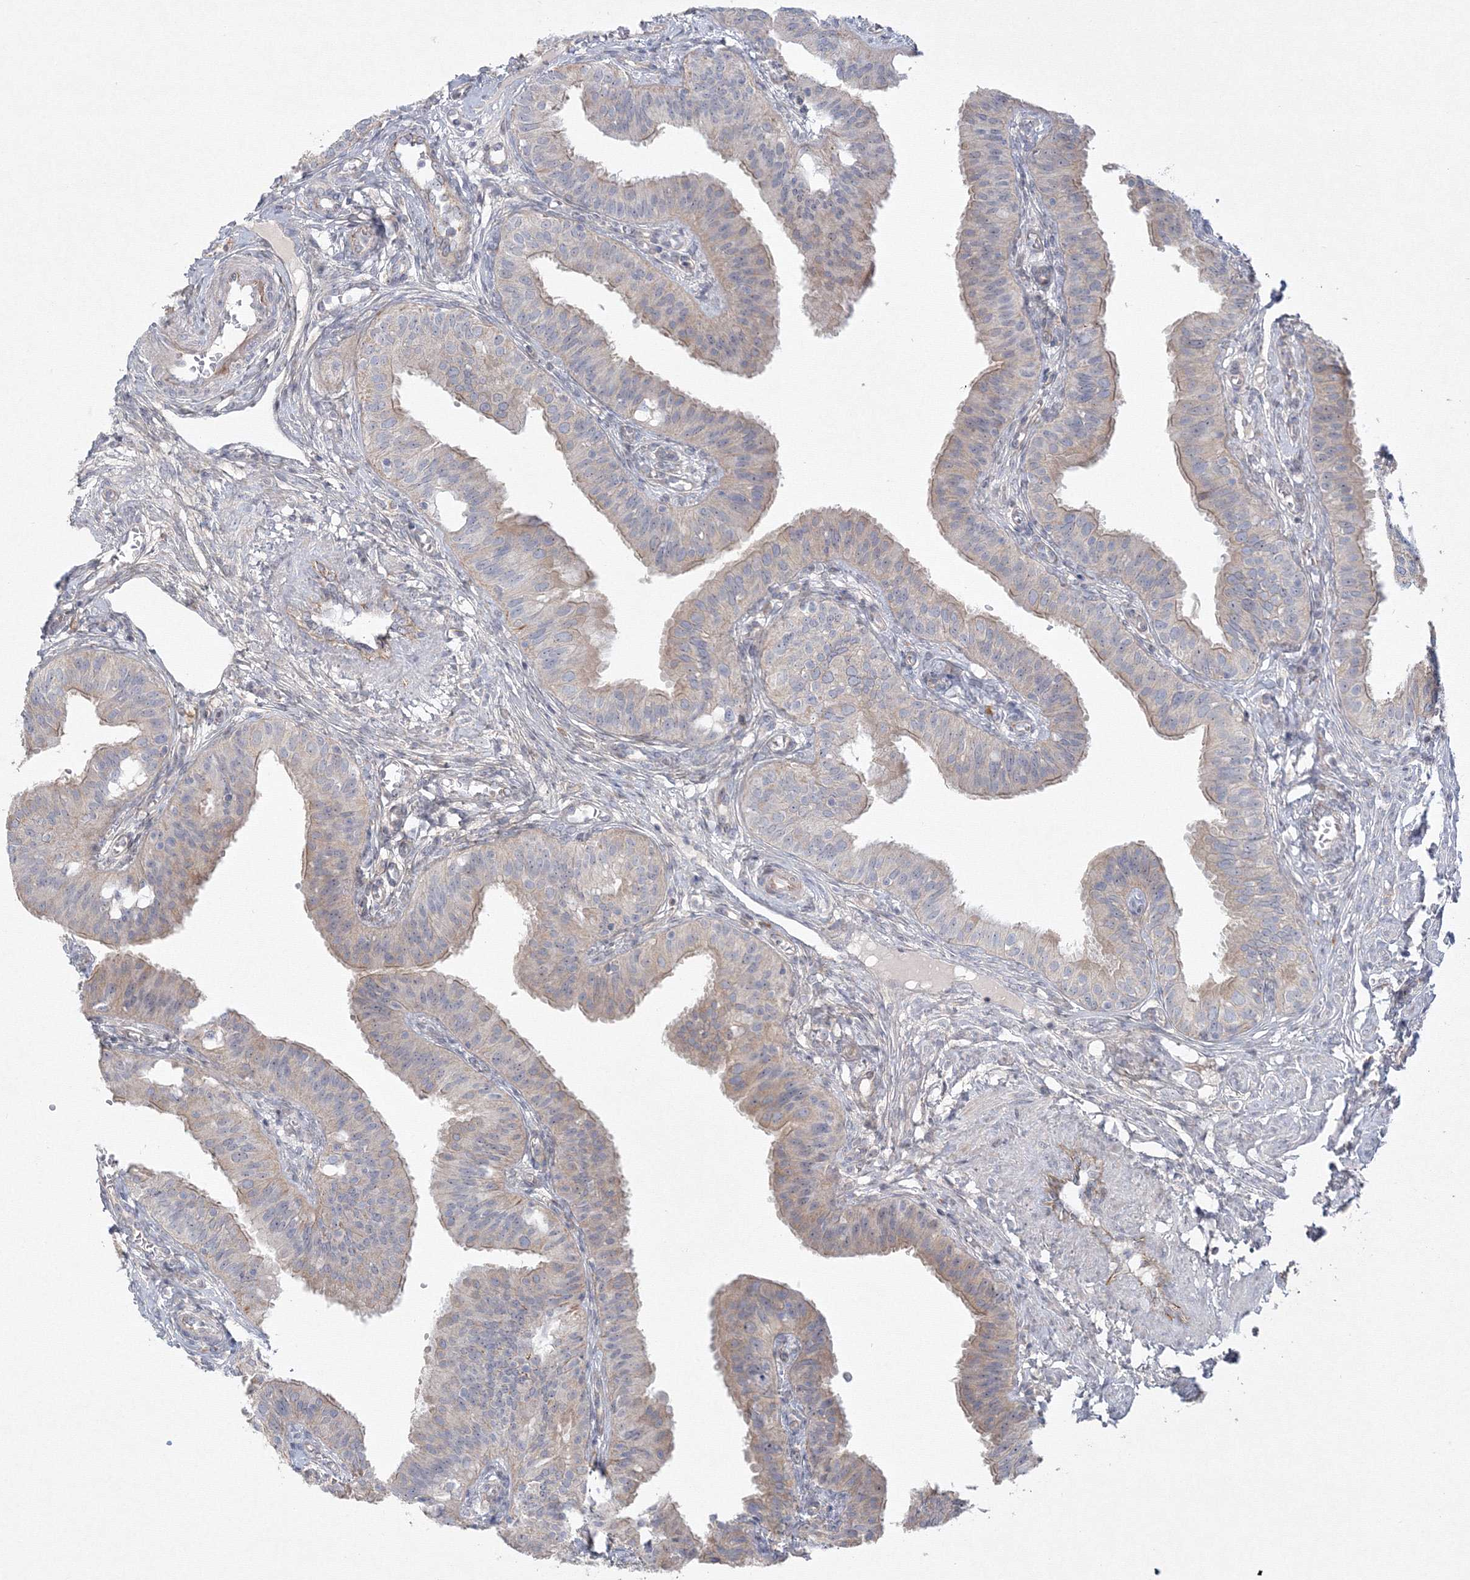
{"staining": {"intensity": "weak", "quantity": "25%-75%", "location": "cytoplasmic/membranous"}, "tissue": "fallopian tube", "cell_type": "Glandular cells", "image_type": "normal", "snomed": [{"axis": "morphology", "description": "Normal tissue, NOS"}, {"axis": "topography", "description": "Fallopian tube"}, {"axis": "topography", "description": "Ovary"}], "caption": "Protein analysis of unremarkable fallopian tube displays weak cytoplasmic/membranous positivity in approximately 25%-75% of glandular cells.", "gene": "WDR49", "patient": {"sex": "female", "age": 42}}